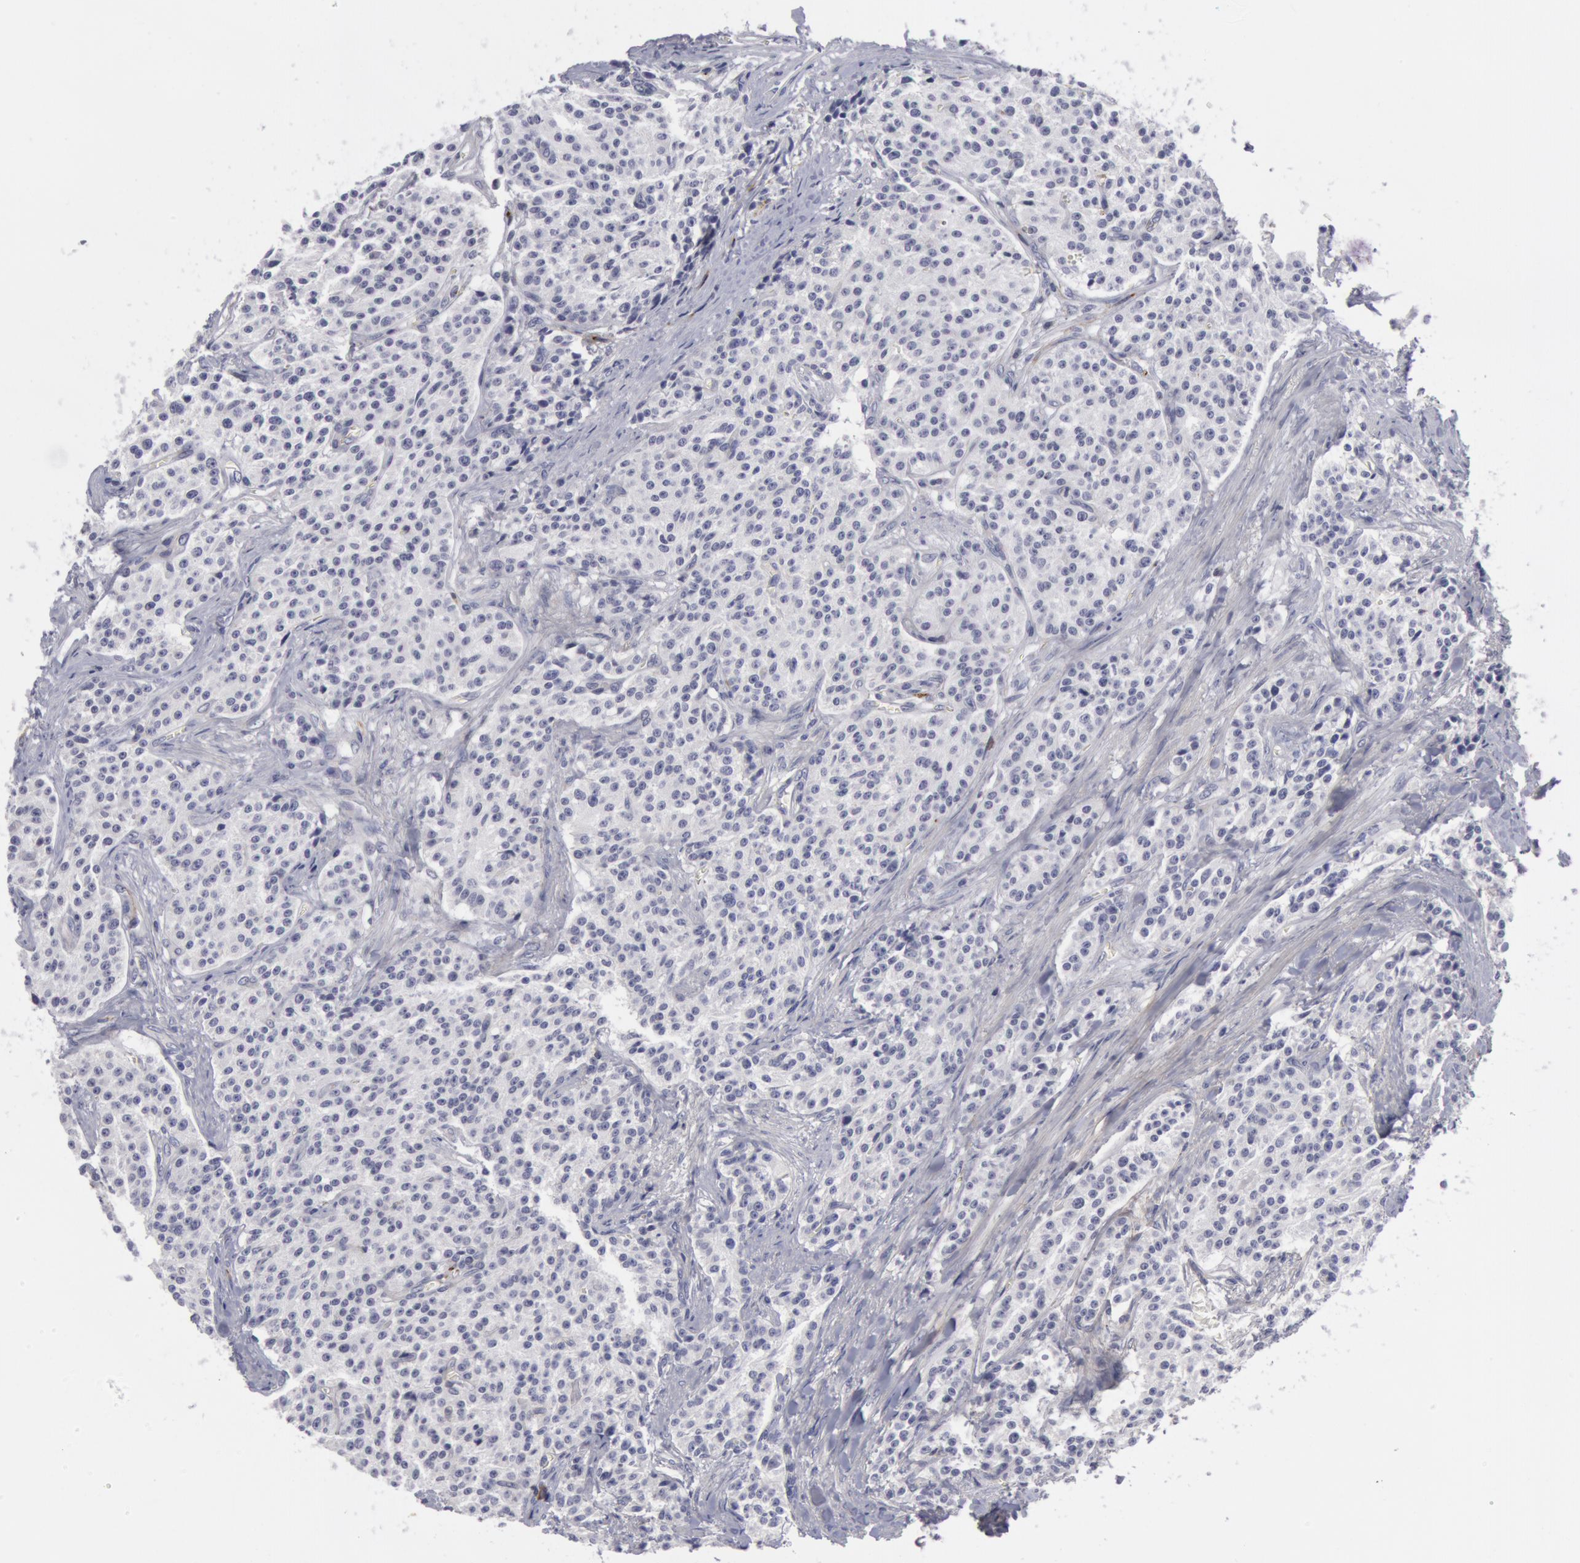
{"staining": {"intensity": "negative", "quantity": "none", "location": "none"}, "tissue": "carcinoid", "cell_type": "Tumor cells", "image_type": "cancer", "snomed": [{"axis": "morphology", "description": "Carcinoid, malignant, NOS"}, {"axis": "topography", "description": "Stomach"}], "caption": "The photomicrograph reveals no staining of tumor cells in malignant carcinoid. Nuclei are stained in blue.", "gene": "NLGN4X", "patient": {"sex": "female", "age": 76}}